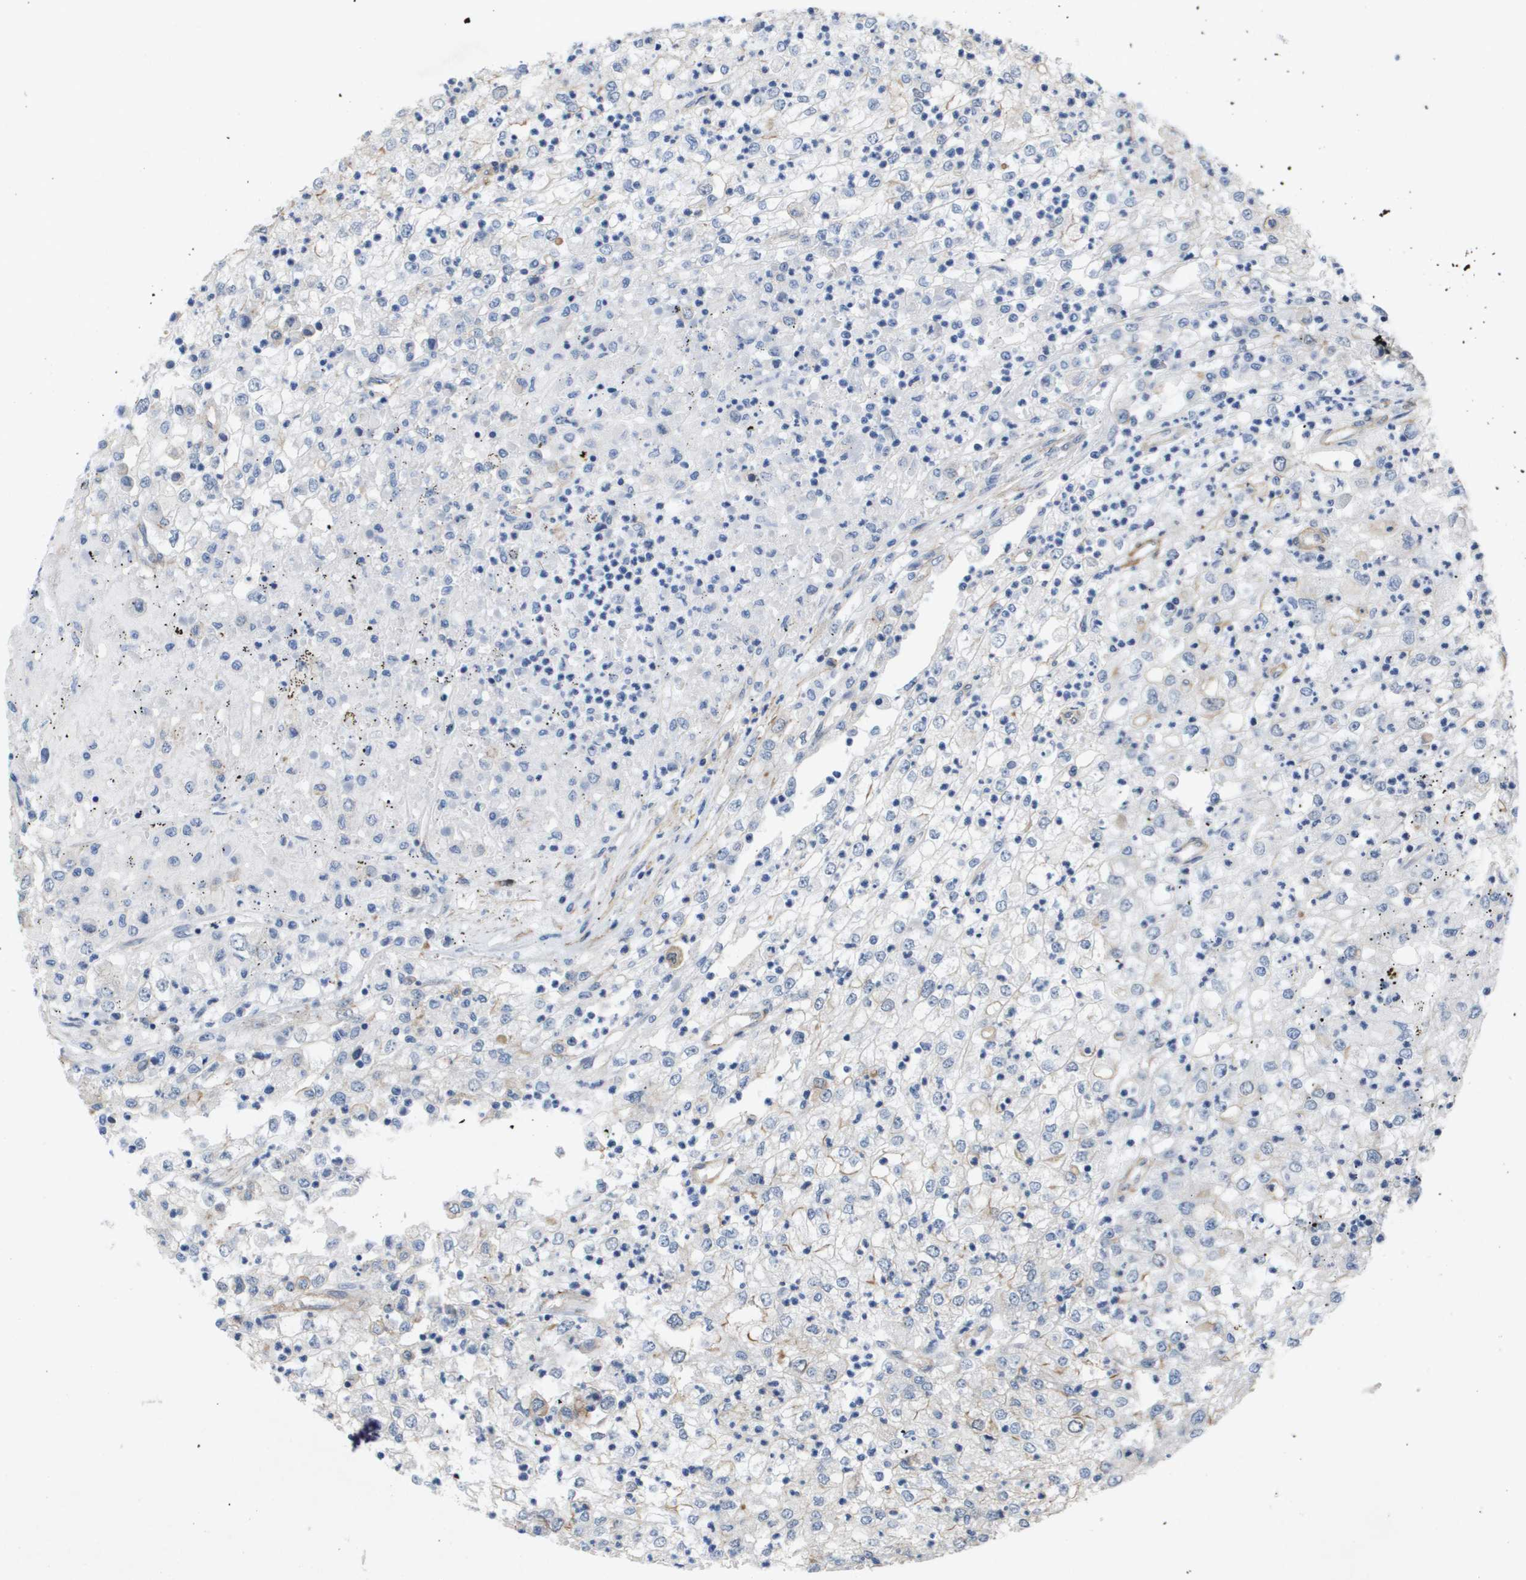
{"staining": {"intensity": "weak", "quantity": "<25%", "location": "cytoplasmic/membranous"}, "tissue": "renal cancer", "cell_type": "Tumor cells", "image_type": "cancer", "snomed": [{"axis": "morphology", "description": "Adenocarcinoma, NOS"}, {"axis": "topography", "description": "Kidney"}], "caption": "Tumor cells show no significant protein staining in adenocarcinoma (renal).", "gene": "LPP", "patient": {"sex": "female", "age": 54}}